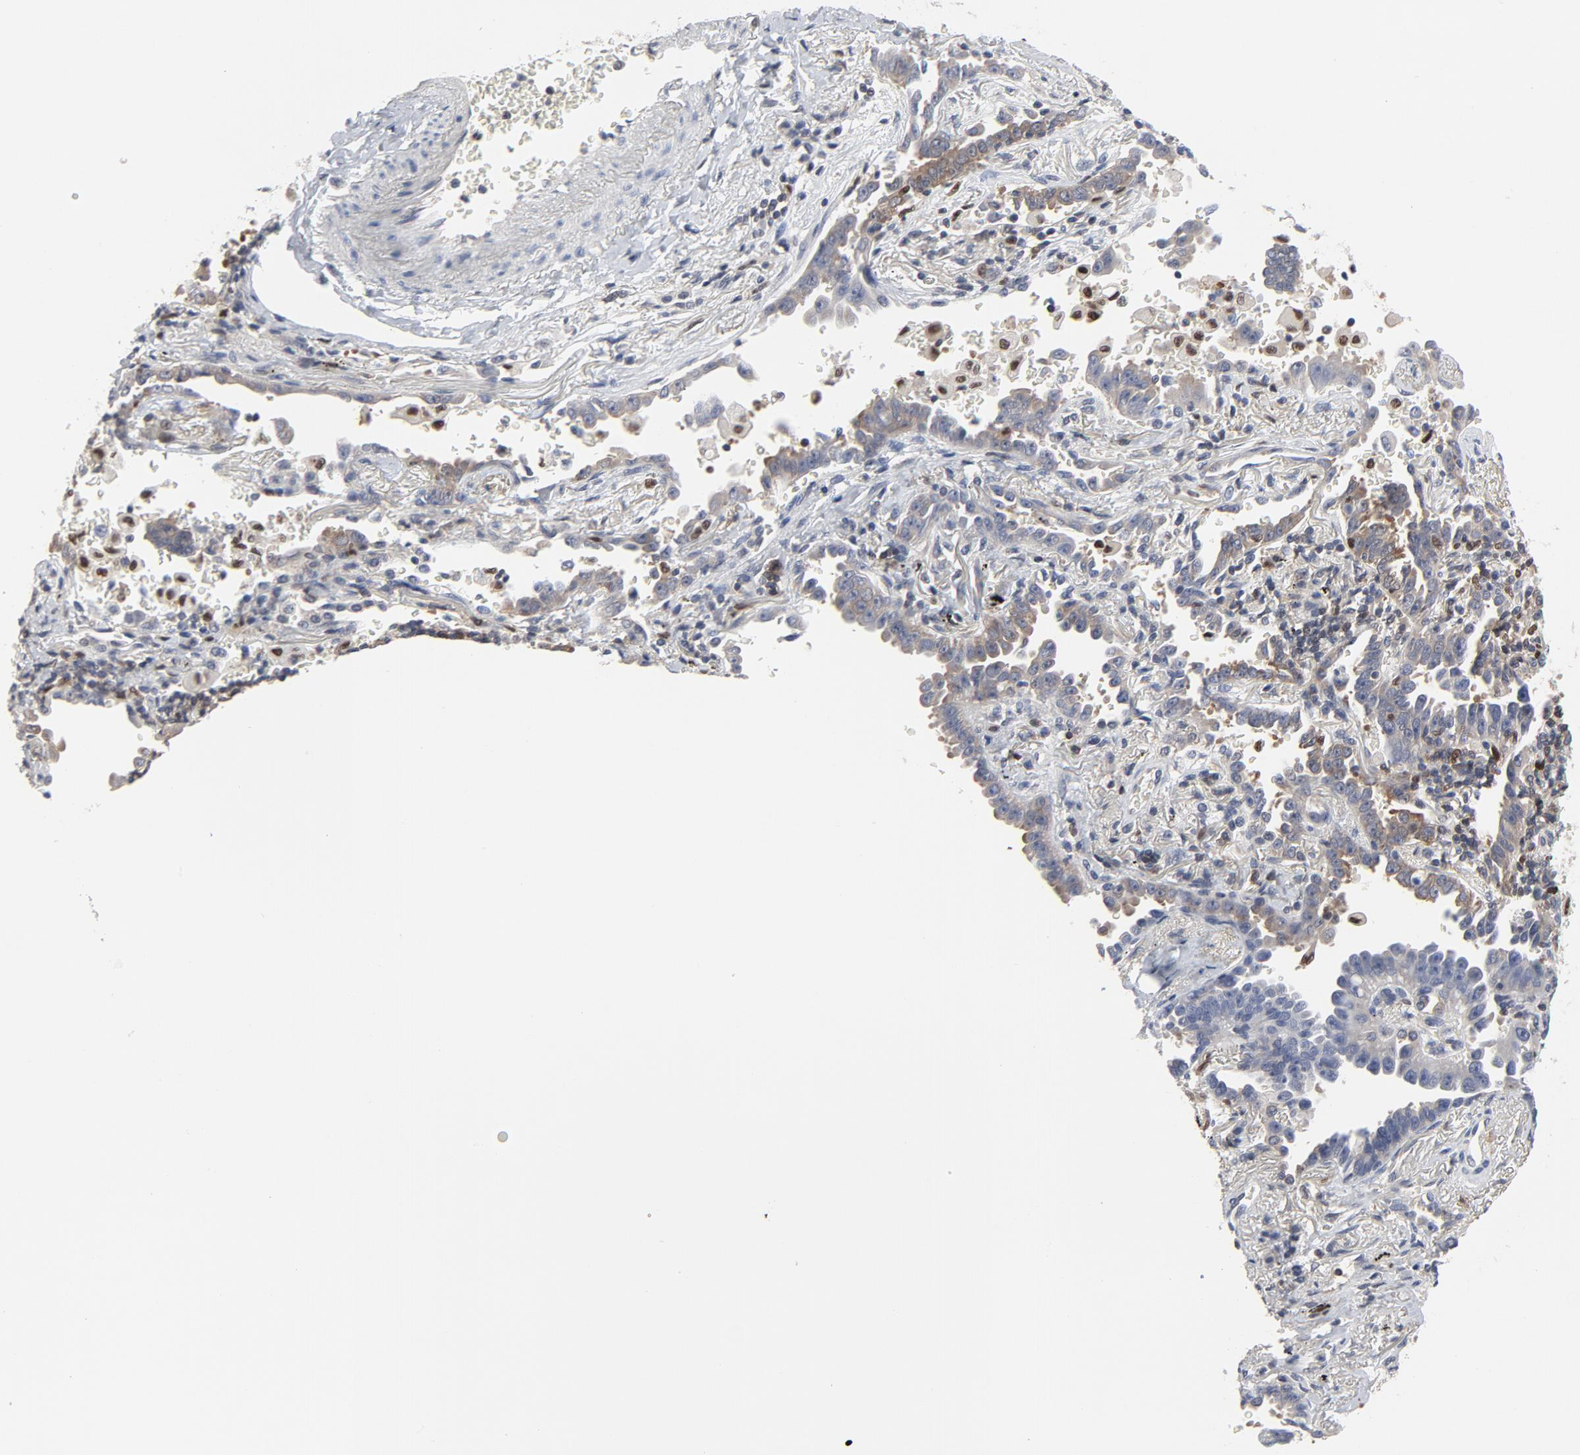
{"staining": {"intensity": "moderate", "quantity": ">75%", "location": "cytoplasmic/membranous"}, "tissue": "lung cancer", "cell_type": "Tumor cells", "image_type": "cancer", "snomed": [{"axis": "morphology", "description": "Adenocarcinoma, NOS"}, {"axis": "topography", "description": "Lung"}], "caption": "This histopathology image displays adenocarcinoma (lung) stained with immunohistochemistry to label a protein in brown. The cytoplasmic/membranous of tumor cells show moderate positivity for the protein. Nuclei are counter-stained blue.", "gene": "NFKB1", "patient": {"sex": "female", "age": 64}}